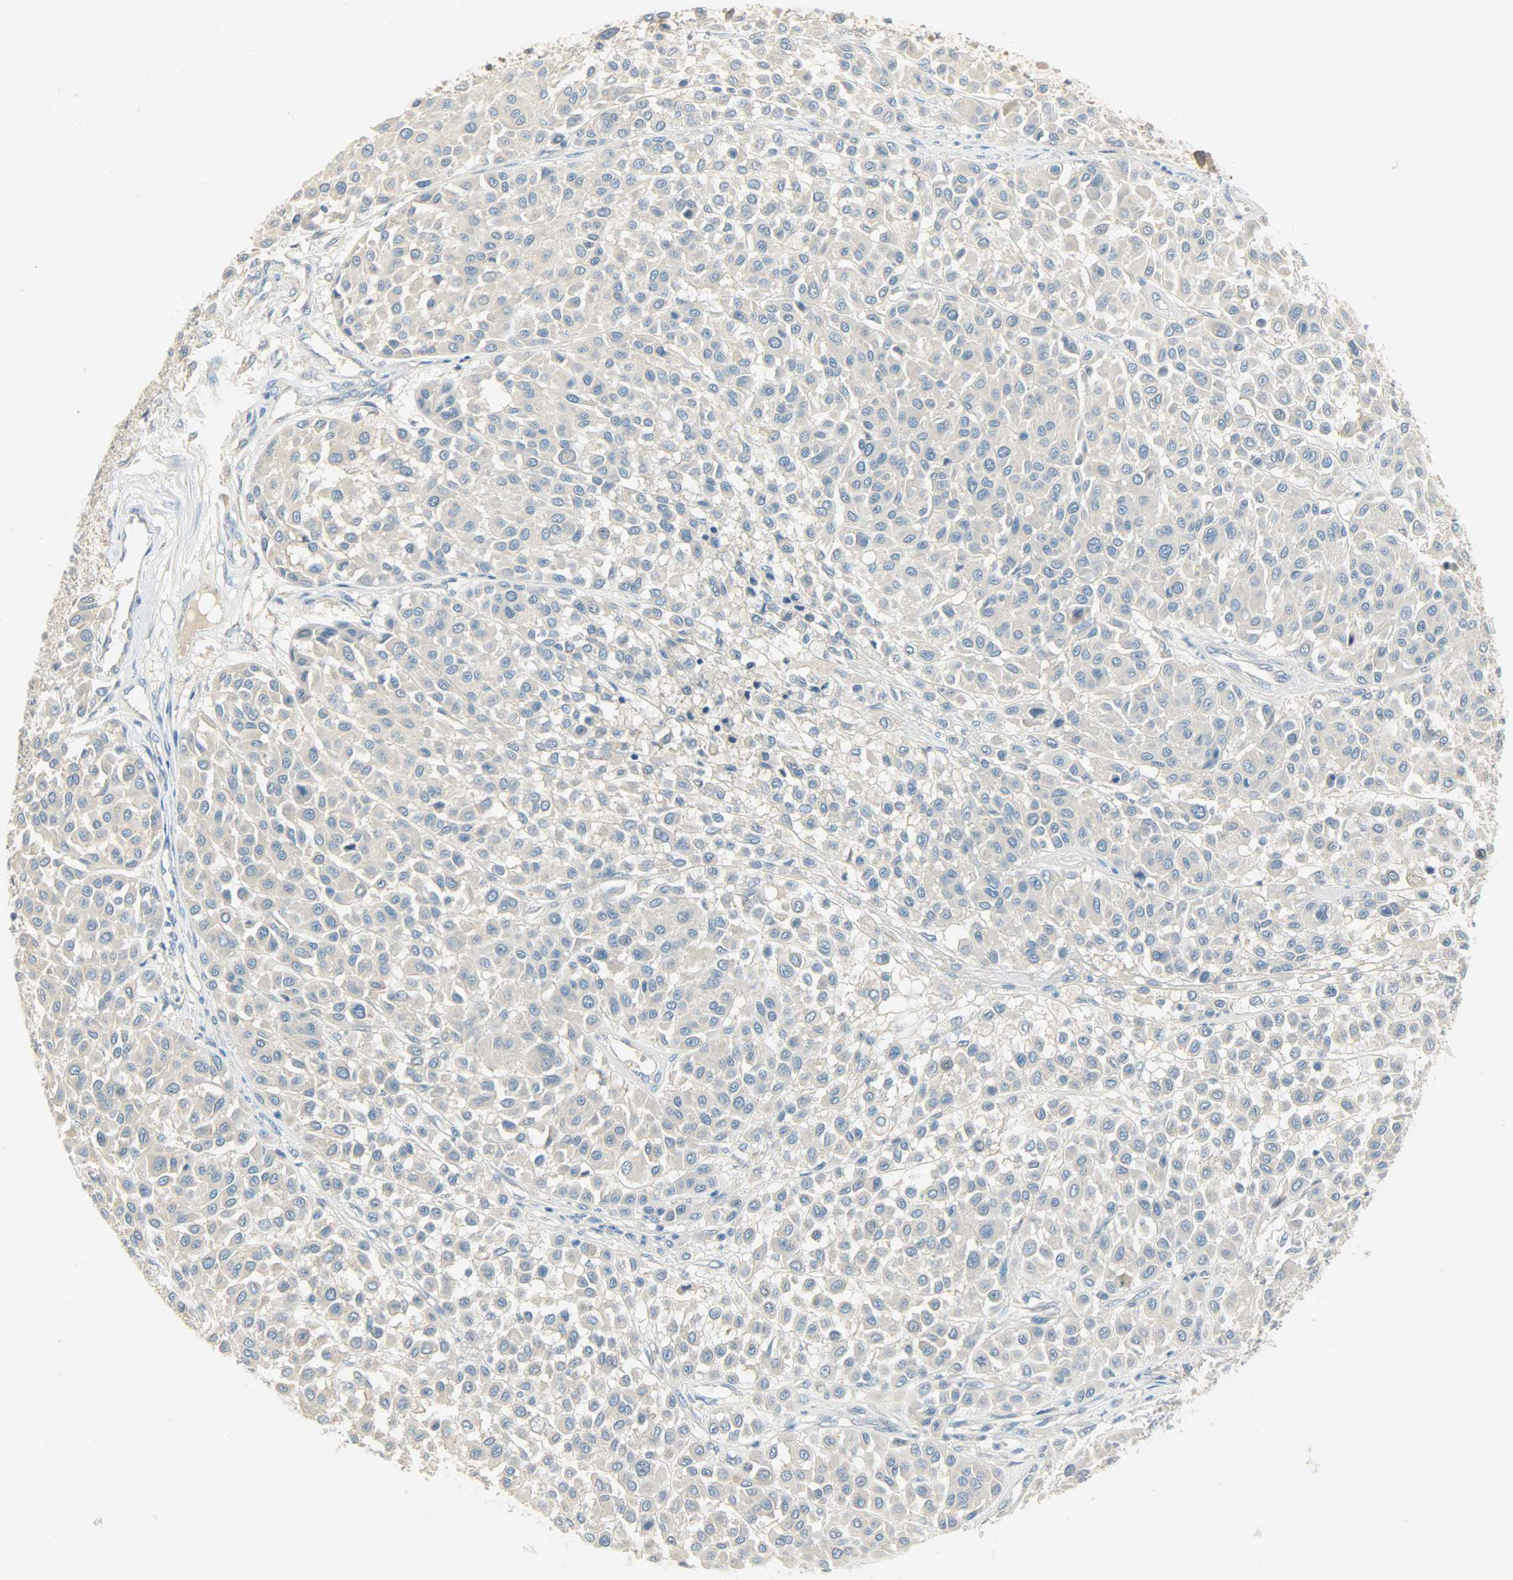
{"staining": {"intensity": "negative", "quantity": "none", "location": "none"}, "tissue": "melanoma", "cell_type": "Tumor cells", "image_type": "cancer", "snomed": [{"axis": "morphology", "description": "Malignant melanoma, Metastatic site"}, {"axis": "topography", "description": "Soft tissue"}], "caption": "Immunohistochemistry (IHC) of malignant melanoma (metastatic site) reveals no positivity in tumor cells.", "gene": "DSG2", "patient": {"sex": "male", "age": 41}}